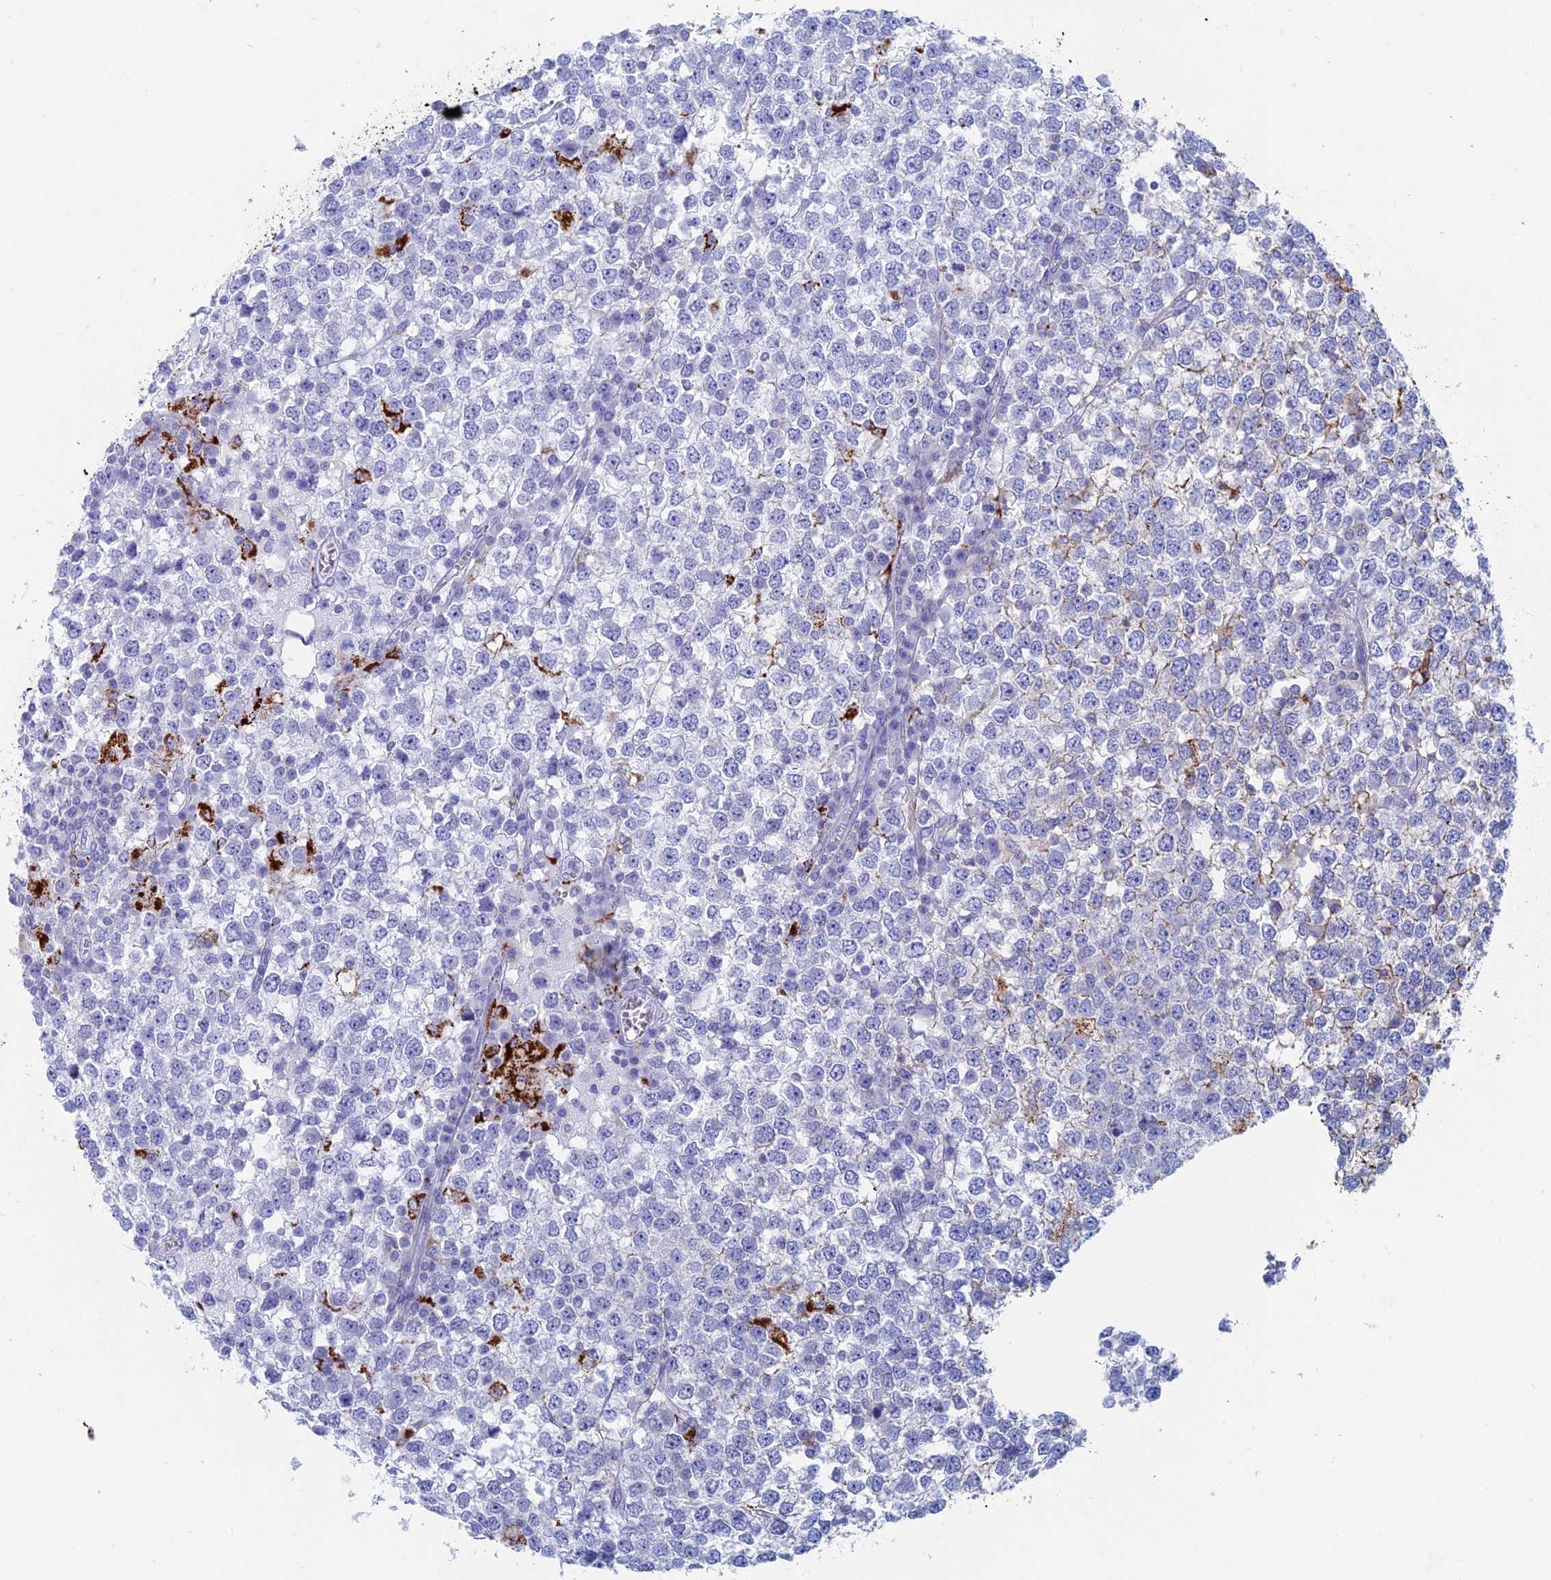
{"staining": {"intensity": "negative", "quantity": "none", "location": "none"}, "tissue": "testis cancer", "cell_type": "Tumor cells", "image_type": "cancer", "snomed": [{"axis": "morphology", "description": "Seminoma, NOS"}, {"axis": "topography", "description": "Testis"}], "caption": "Testis cancer (seminoma) was stained to show a protein in brown. There is no significant expression in tumor cells.", "gene": "ALMS1", "patient": {"sex": "male", "age": 65}}